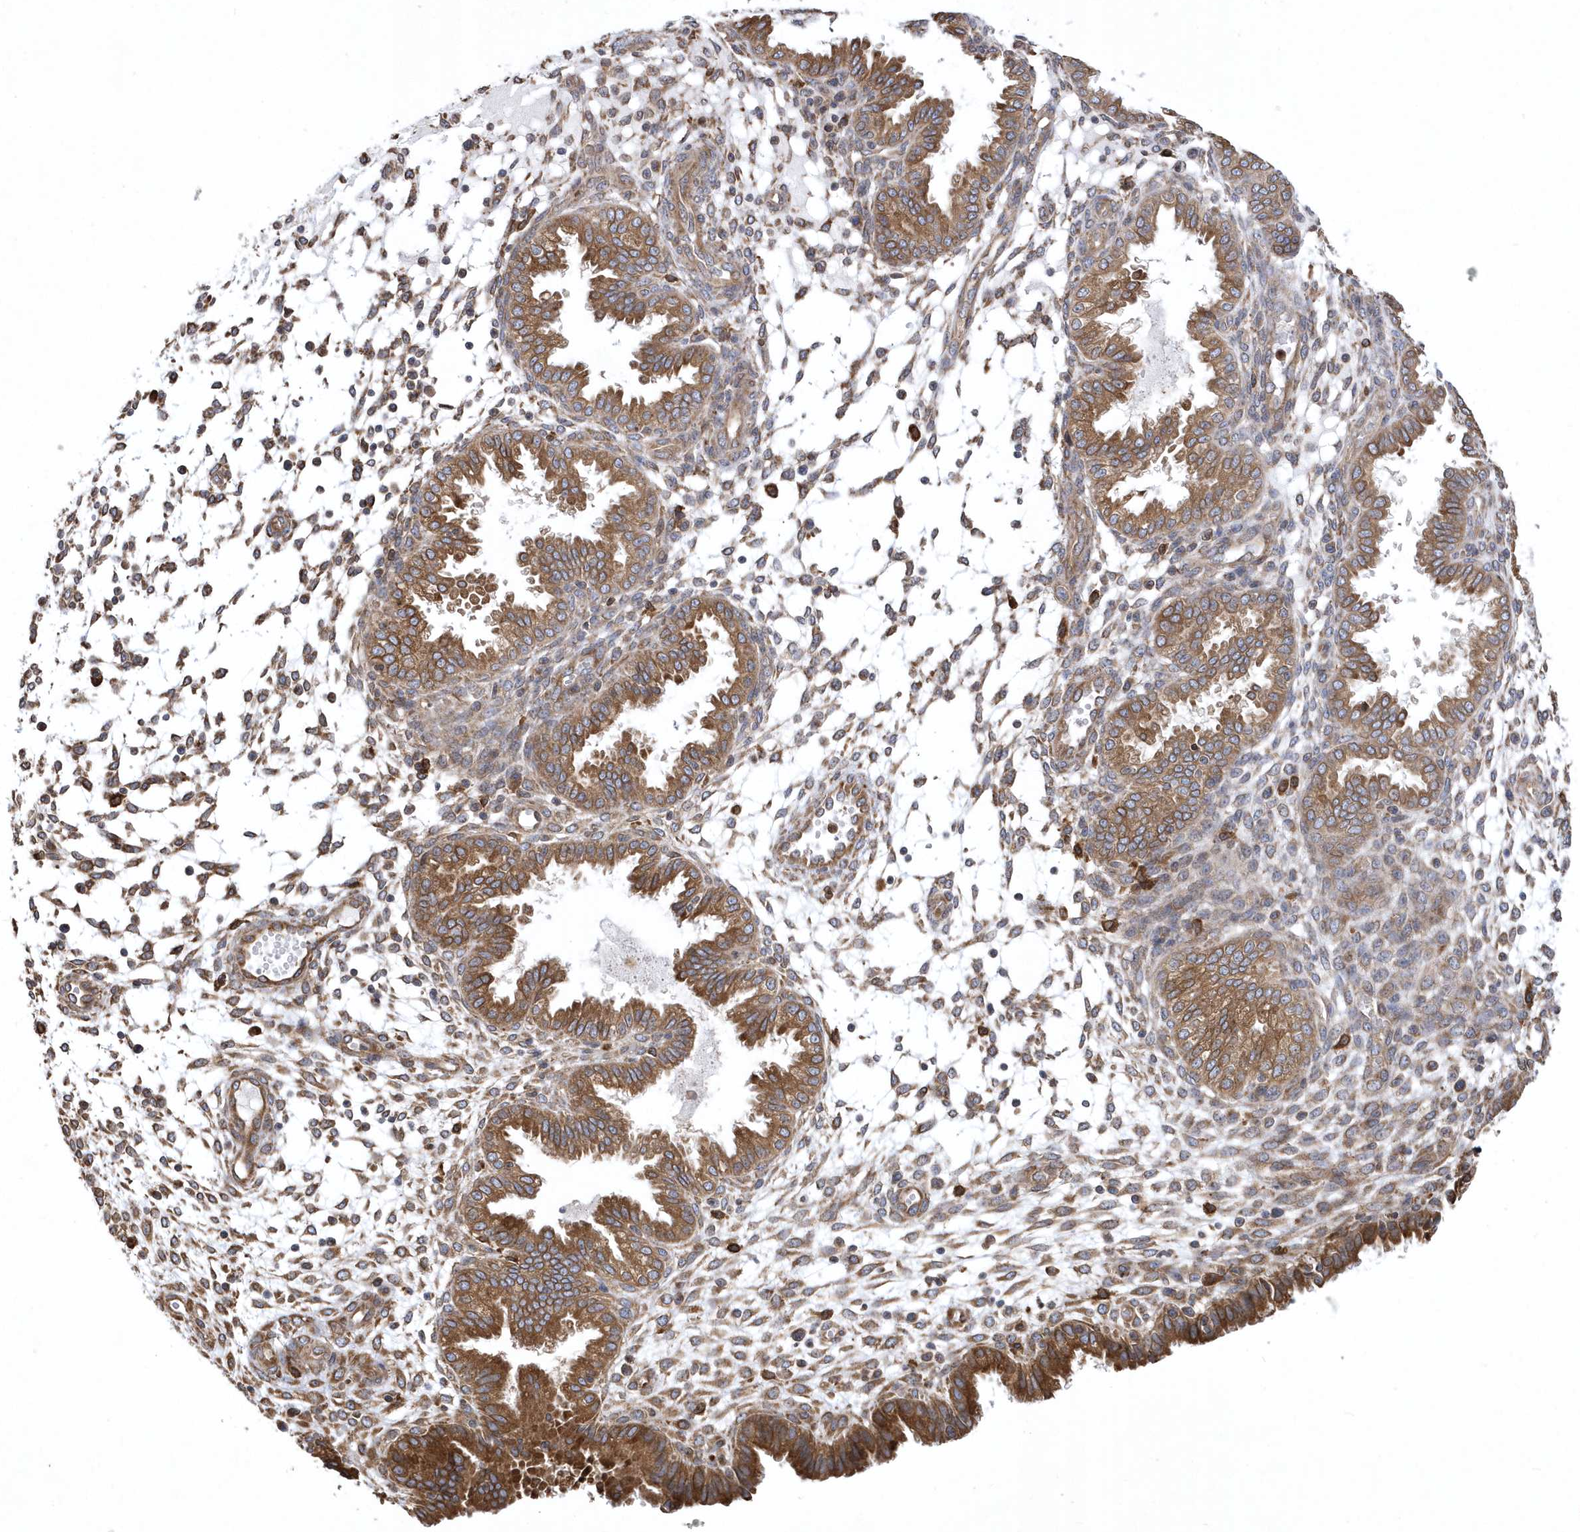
{"staining": {"intensity": "moderate", "quantity": "25%-75%", "location": "cytoplasmic/membranous"}, "tissue": "endometrium", "cell_type": "Cells in endometrial stroma", "image_type": "normal", "snomed": [{"axis": "morphology", "description": "Normal tissue, NOS"}, {"axis": "topography", "description": "Endometrium"}], "caption": "Protein expression analysis of normal human endometrium reveals moderate cytoplasmic/membranous positivity in about 25%-75% of cells in endometrial stroma. (DAB IHC with brightfield microscopy, high magnification).", "gene": "VAMP7", "patient": {"sex": "female", "age": 33}}